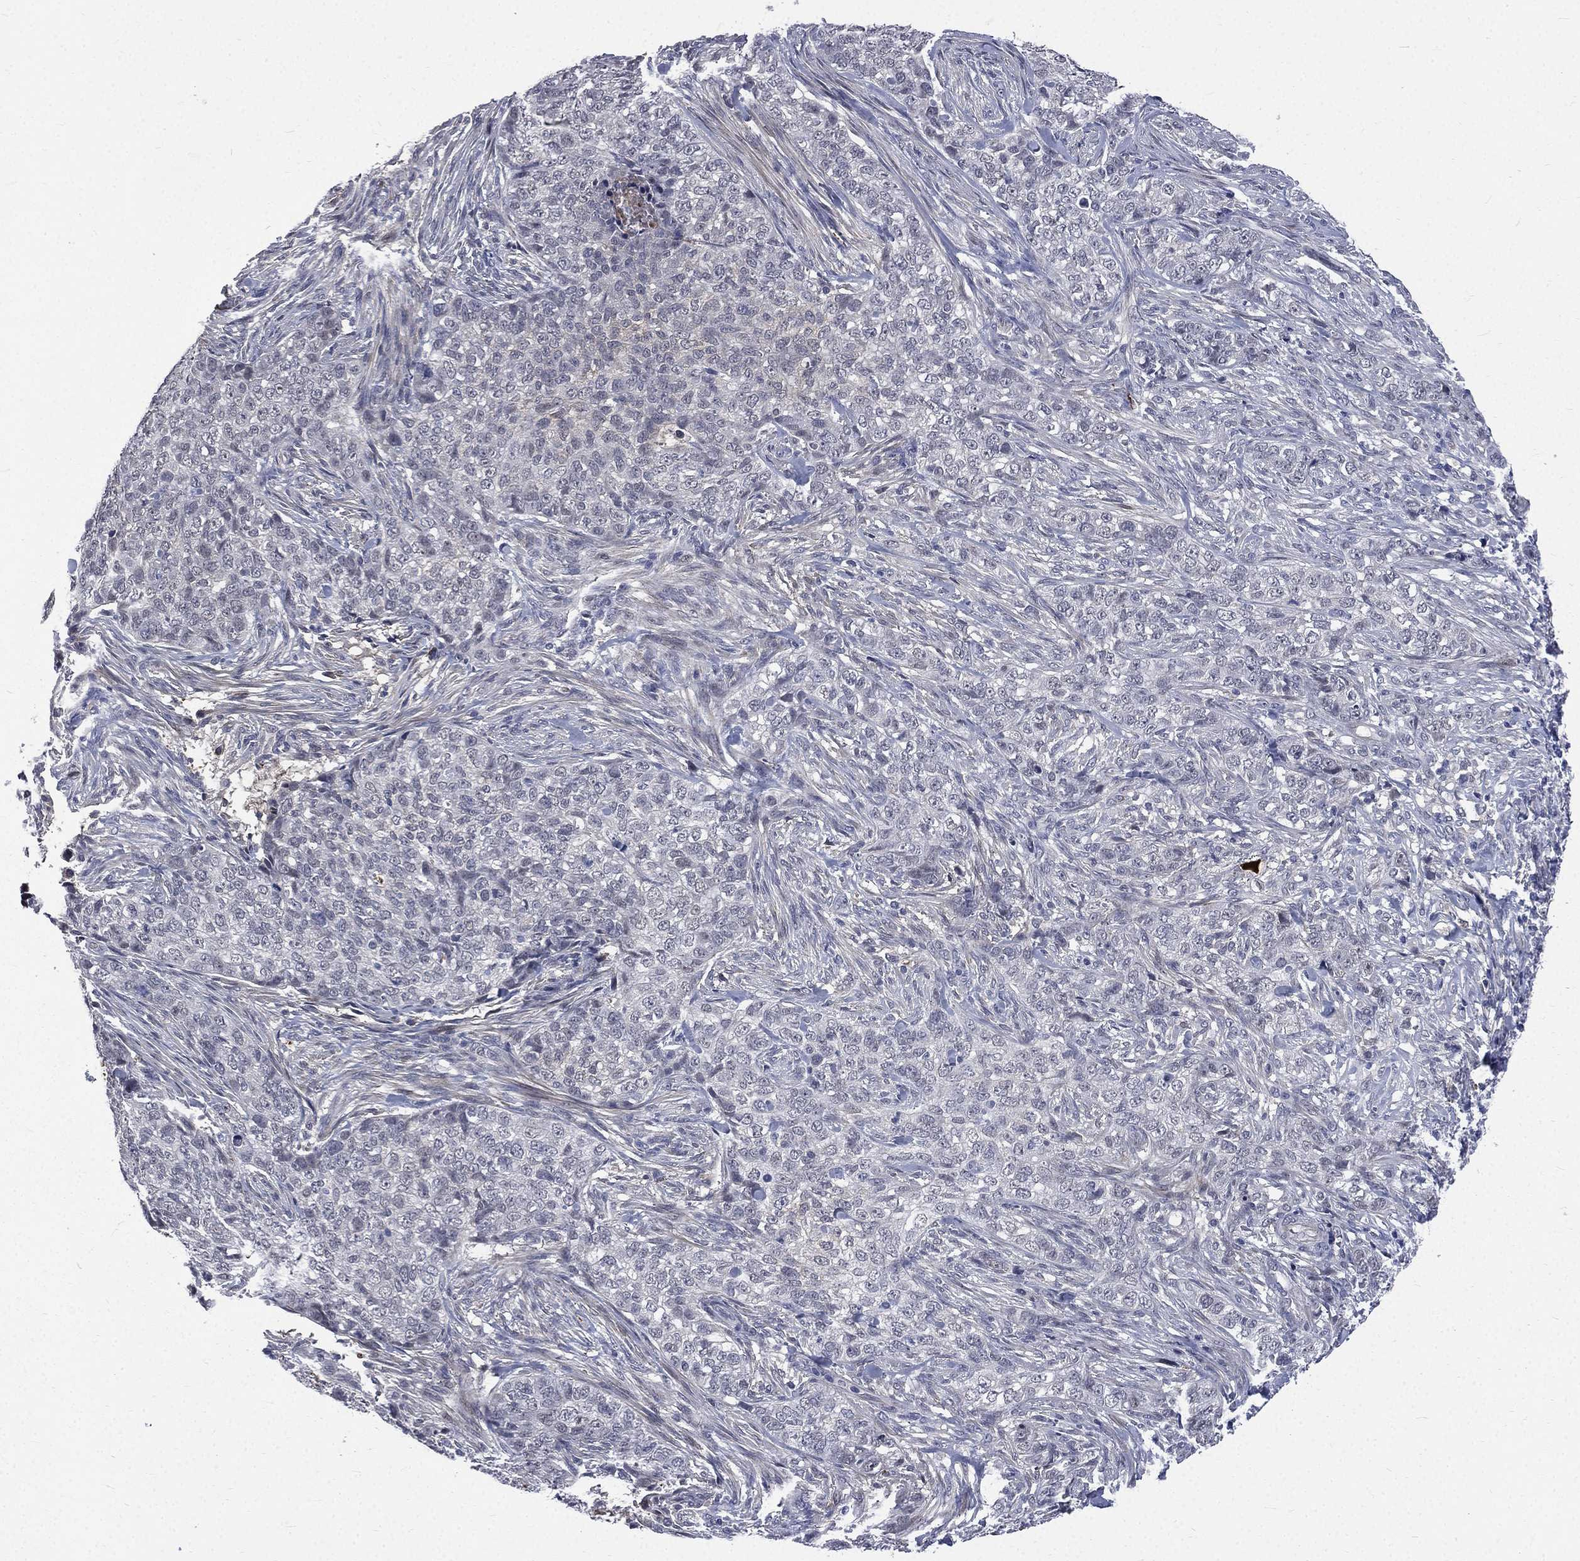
{"staining": {"intensity": "negative", "quantity": "none", "location": "none"}, "tissue": "skin cancer", "cell_type": "Tumor cells", "image_type": "cancer", "snomed": [{"axis": "morphology", "description": "Basal cell carcinoma"}, {"axis": "topography", "description": "Skin"}], "caption": "DAB (3,3'-diaminobenzidine) immunohistochemical staining of human skin cancer reveals no significant expression in tumor cells.", "gene": "FGG", "patient": {"sex": "female", "age": 69}}